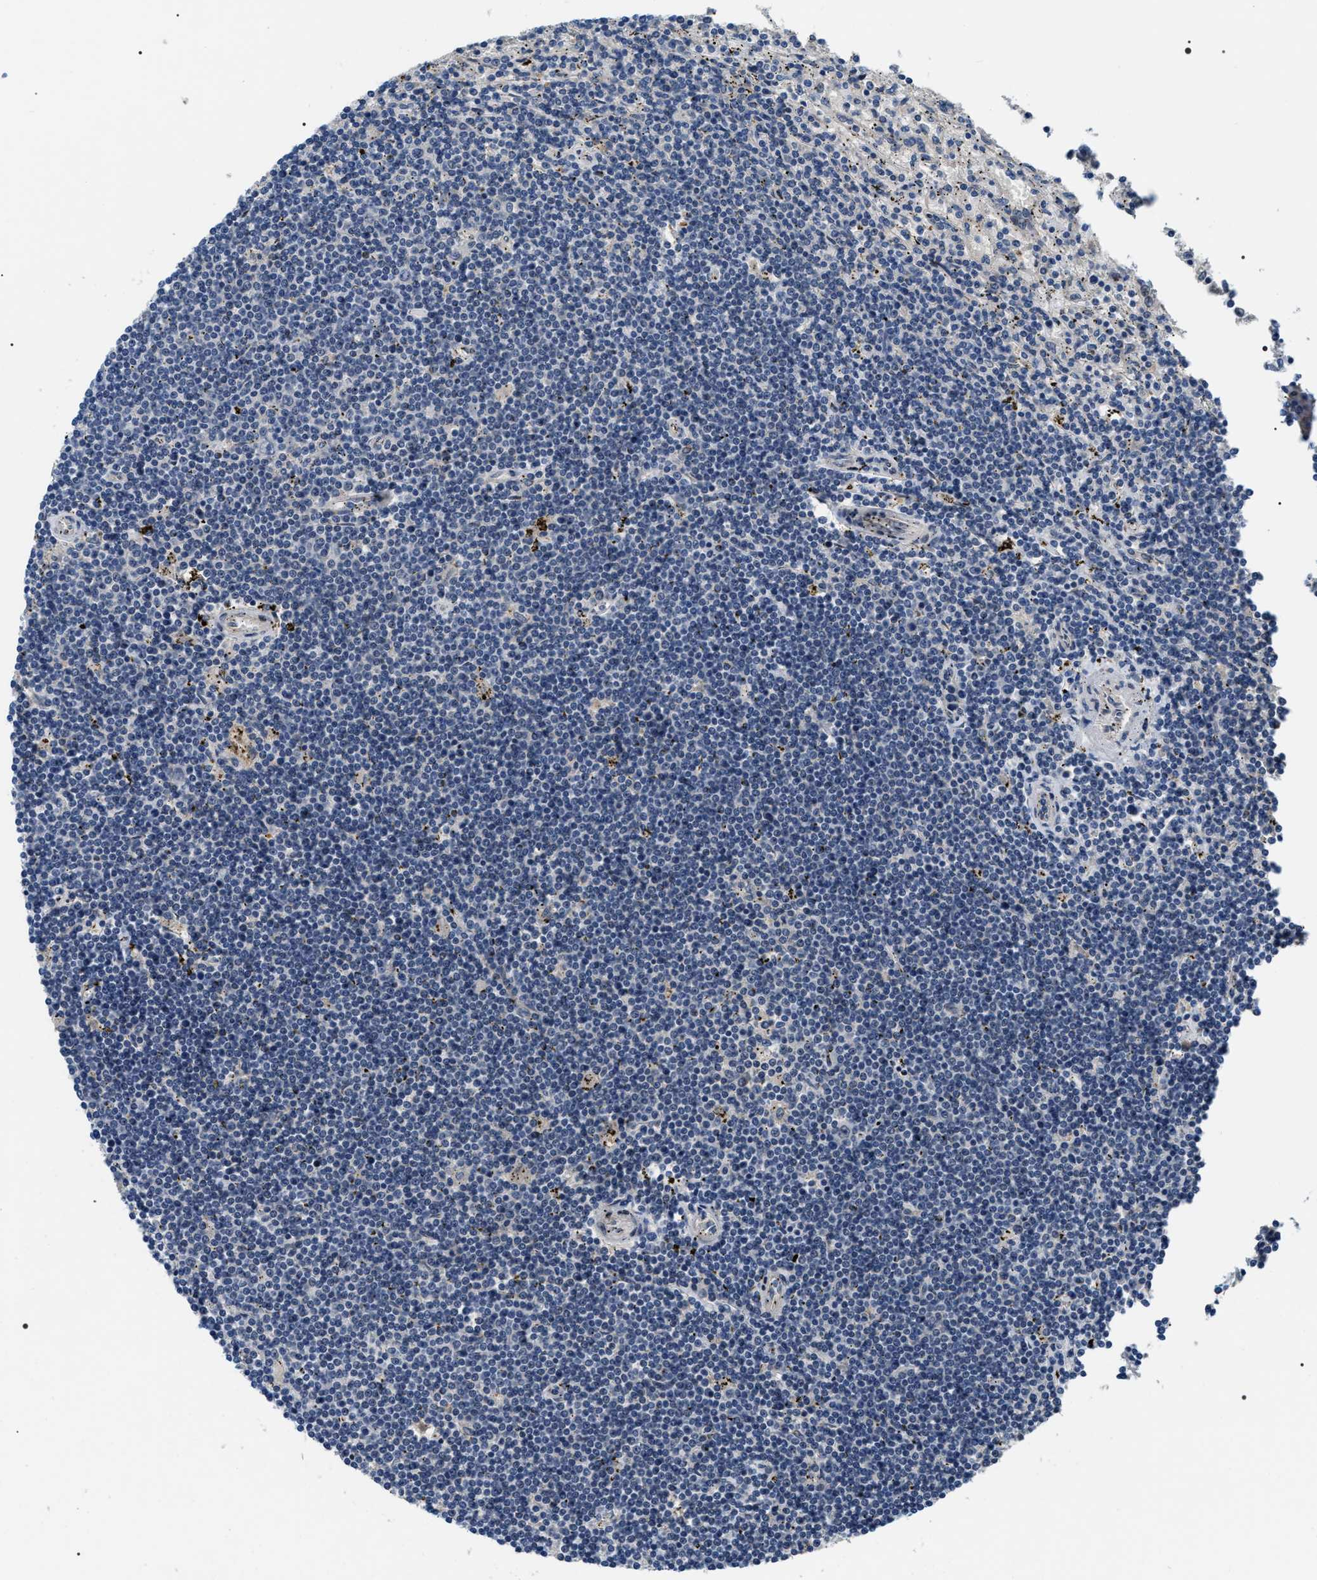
{"staining": {"intensity": "negative", "quantity": "none", "location": "none"}, "tissue": "lymphoma", "cell_type": "Tumor cells", "image_type": "cancer", "snomed": [{"axis": "morphology", "description": "Malignant lymphoma, non-Hodgkin's type, Low grade"}, {"axis": "topography", "description": "Small intestine"}], "caption": "A high-resolution photomicrograph shows IHC staining of low-grade malignant lymphoma, non-Hodgkin's type, which reveals no significant positivity in tumor cells.", "gene": "IFT81", "patient": {"sex": "female", "age": 59}}